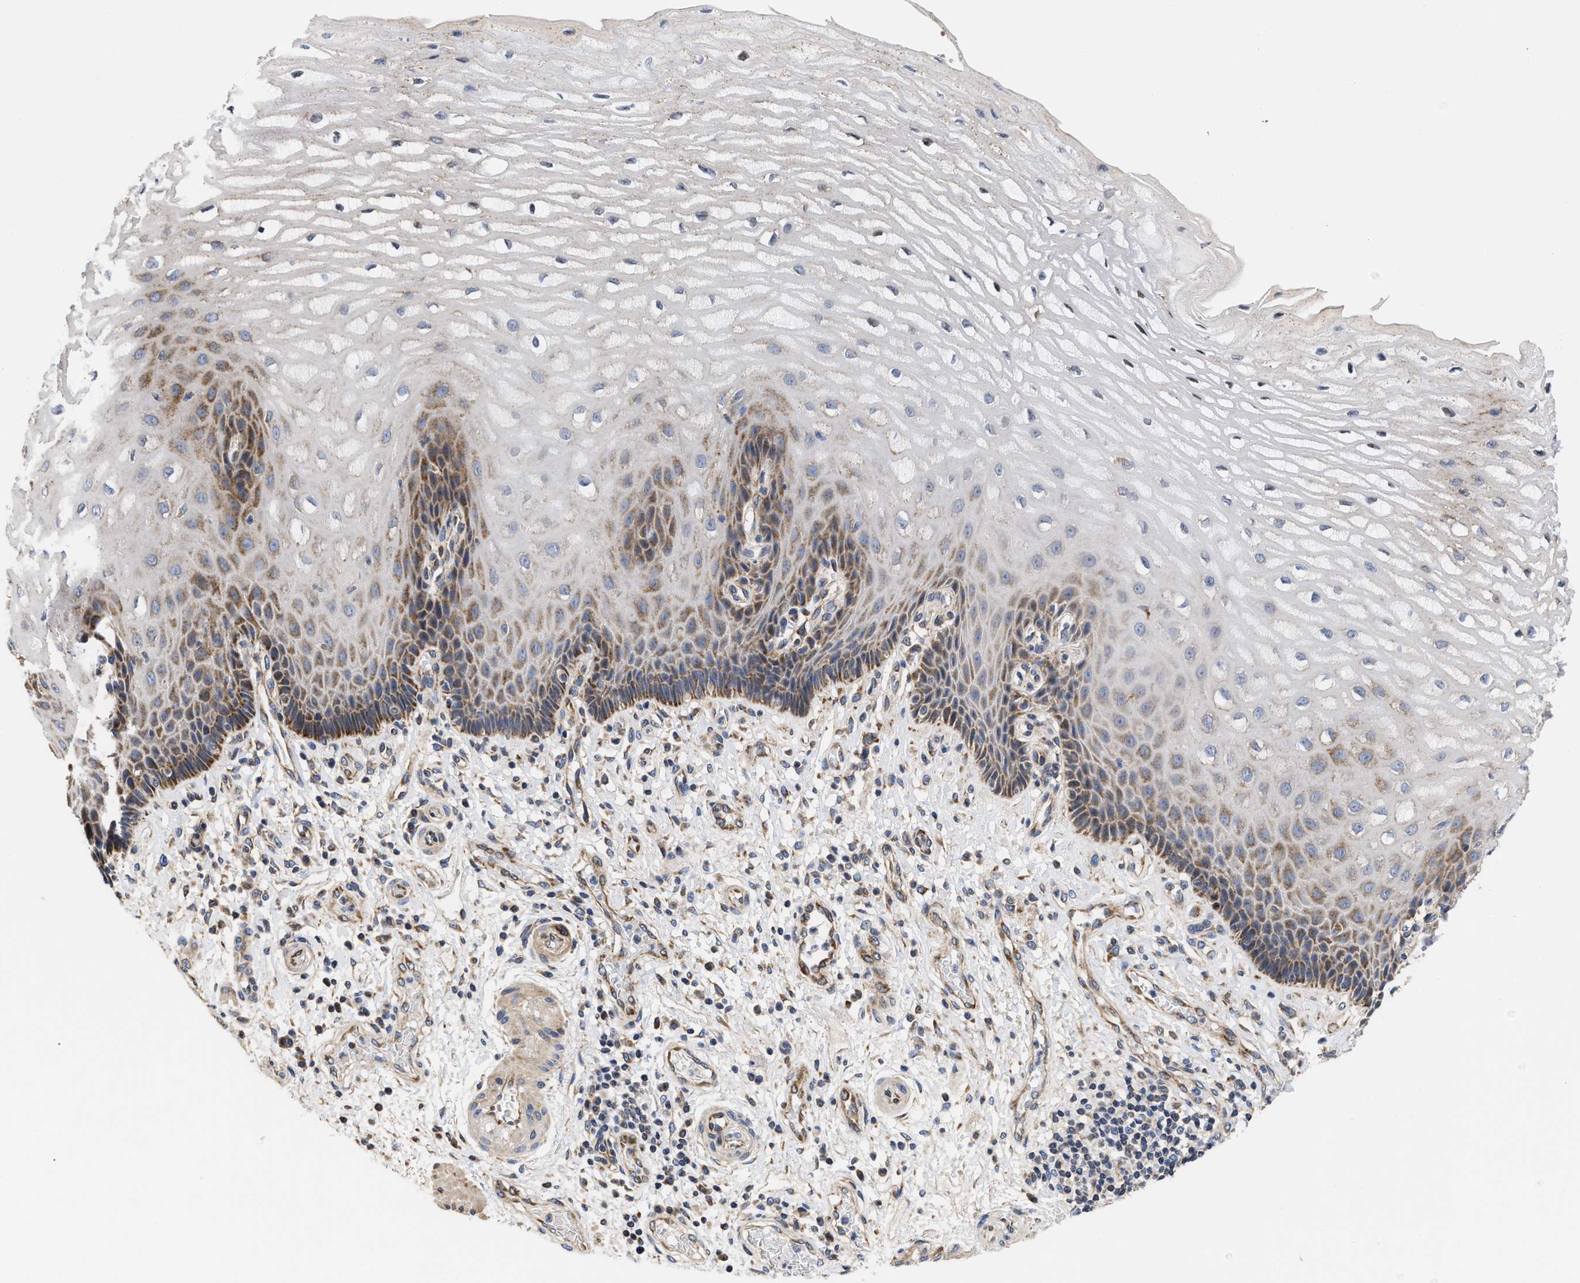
{"staining": {"intensity": "moderate", "quantity": "<25%", "location": "cytoplasmic/membranous"}, "tissue": "esophagus", "cell_type": "Squamous epithelial cells", "image_type": "normal", "snomed": [{"axis": "morphology", "description": "Normal tissue, NOS"}, {"axis": "topography", "description": "Esophagus"}], "caption": "IHC of unremarkable esophagus displays low levels of moderate cytoplasmic/membranous positivity in about <25% of squamous epithelial cells. Immunohistochemistry (ihc) stains the protein of interest in brown and the nuclei are stained blue.", "gene": "MALSU1", "patient": {"sex": "male", "age": 54}}